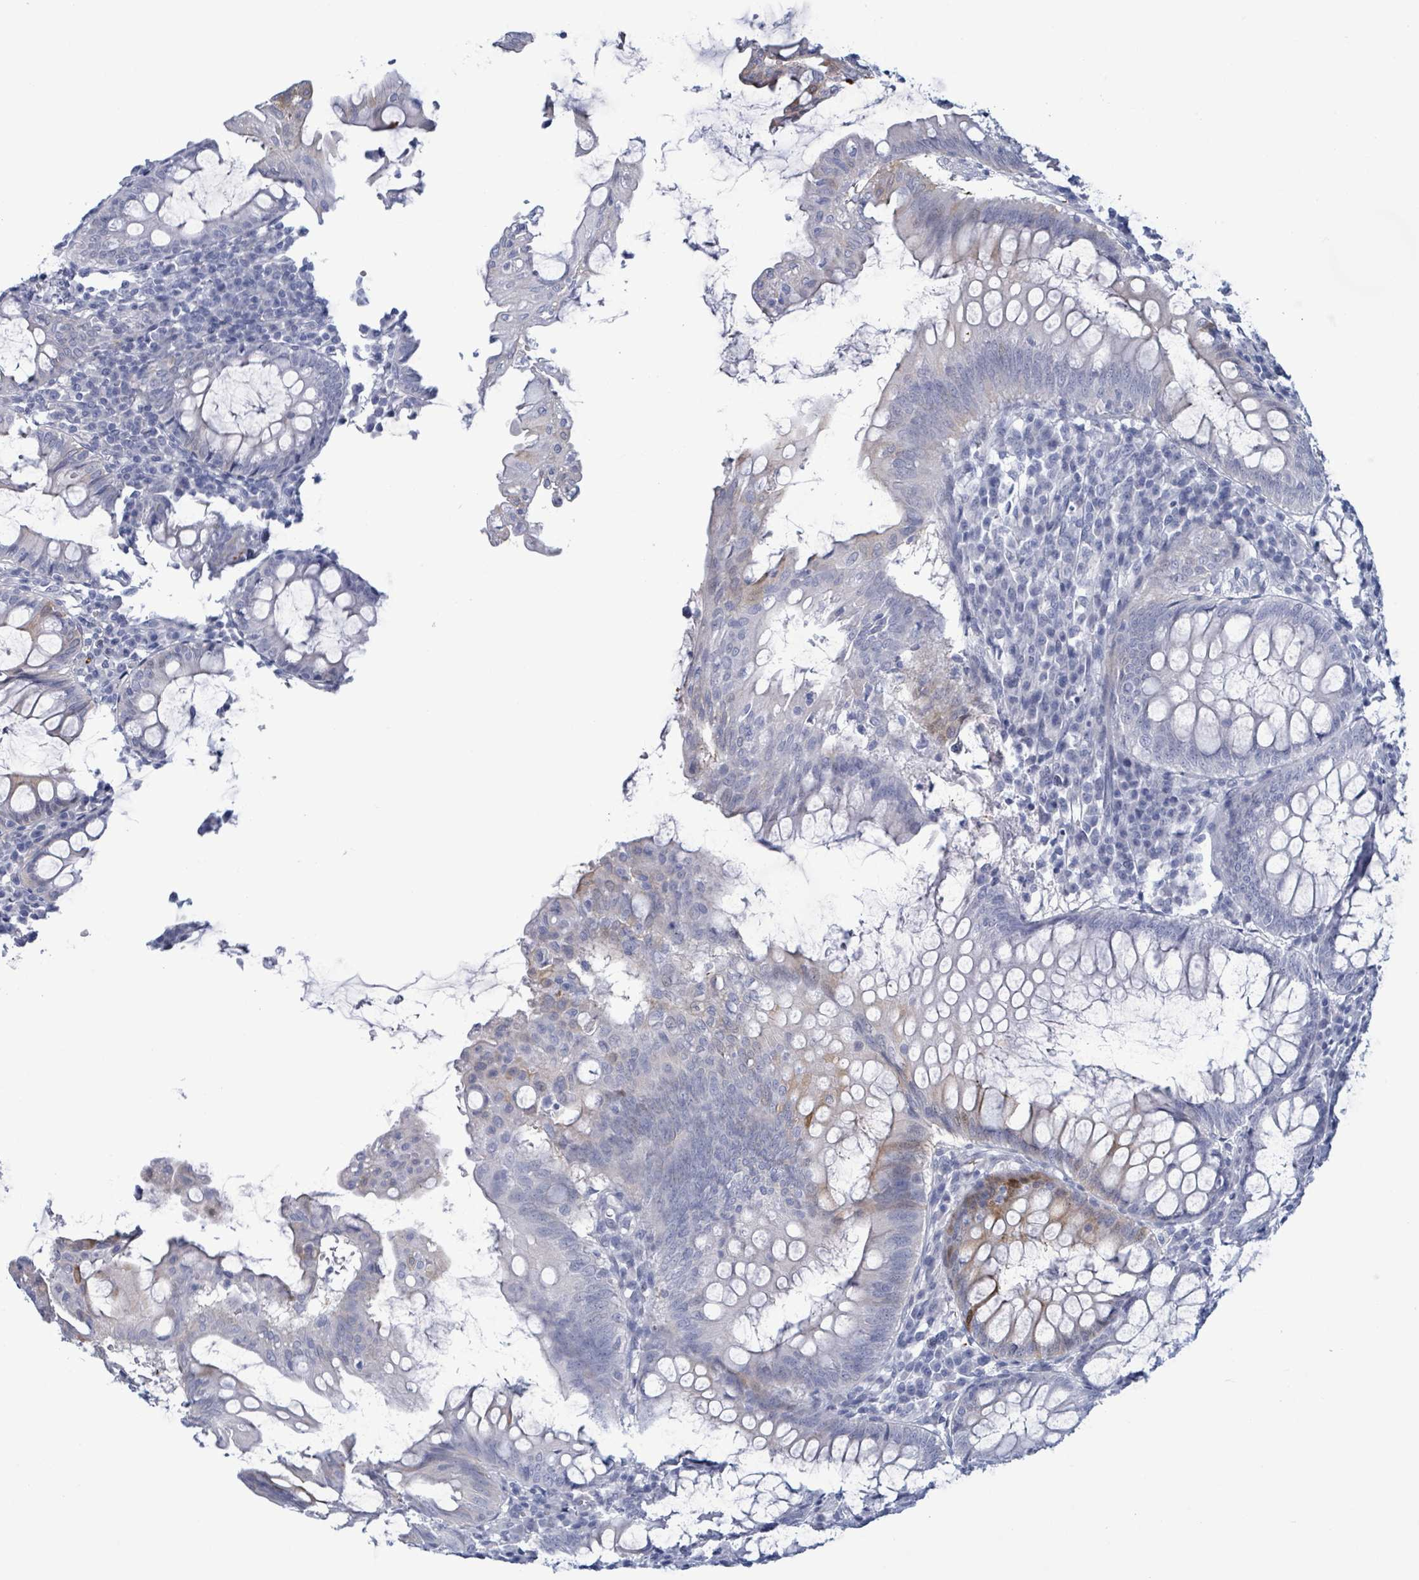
{"staining": {"intensity": "strong", "quantity": "<25%", "location": "cytoplasmic/membranous,nuclear"}, "tissue": "appendix", "cell_type": "Glandular cells", "image_type": "normal", "snomed": [{"axis": "morphology", "description": "Normal tissue, NOS"}, {"axis": "topography", "description": "Appendix"}], "caption": "The image demonstrates a brown stain indicating the presence of a protein in the cytoplasmic/membranous,nuclear of glandular cells in appendix. The staining is performed using DAB brown chromogen to label protein expression. The nuclei are counter-stained blue using hematoxylin.", "gene": "ZNF771", "patient": {"sex": "male", "age": 83}}